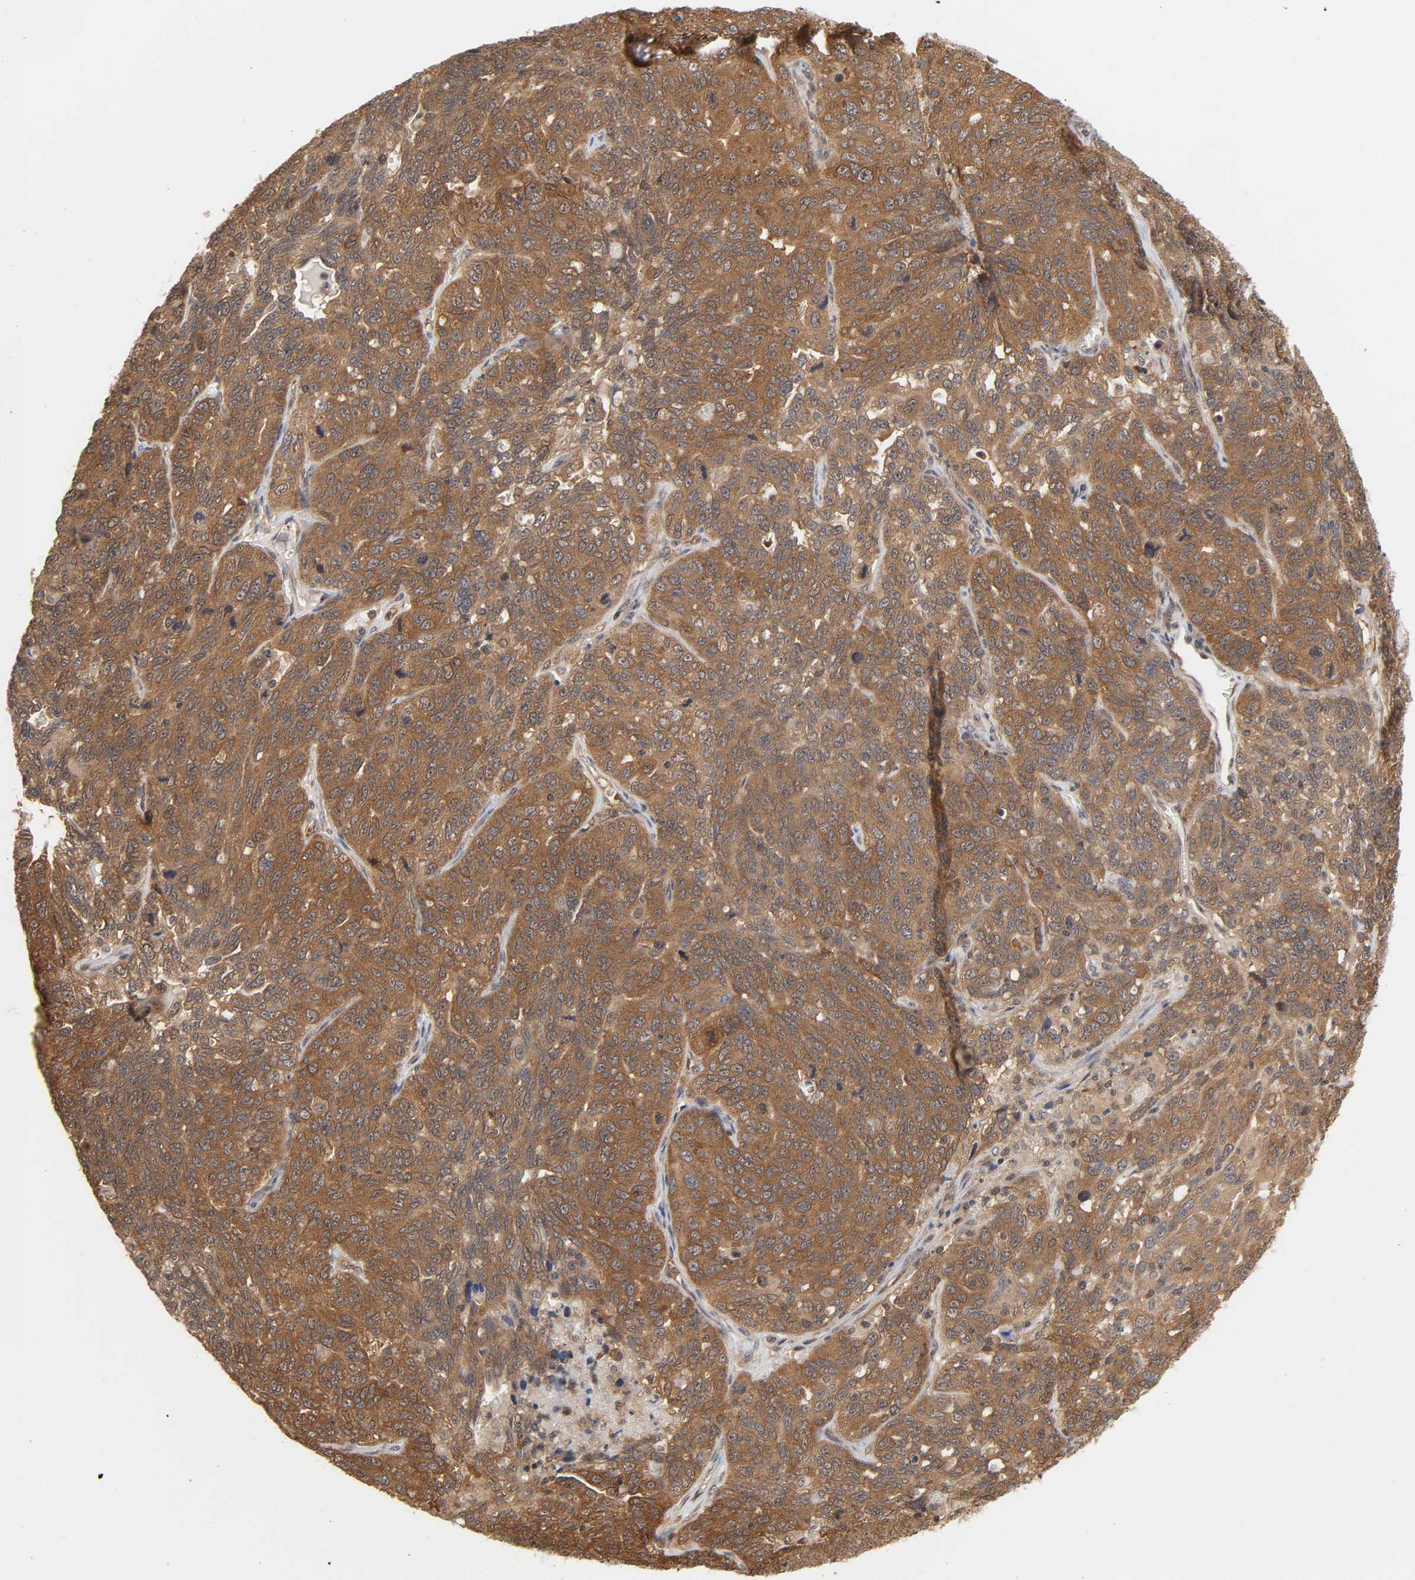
{"staining": {"intensity": "moderate", "quantity": ">75%", "location": "cytoplasmic/membranous"}, "tissue": "ovarian cancer", "cell_type": "Tumor cells", "image_type": "cancer", "snomed": [{"axis": "morphology", "description": "Cystadenocarcinoma, serous, NOS"}, {"axis": "topography", "description": "Ovary"}], "caption": "Ovarian serous cystadenocarcinoma stained for a protein exhibits moderate cytoplasmic/membranous positivity in tumor cells. The protein of interest is stained brown, and the nuclei are stained in blue (DAB (3,3'-diaminobenzidine) IHC with brightfield microscopy, high magnification).", "gene": "CDC37", "patient": {"sex": "female", "age": 71}}